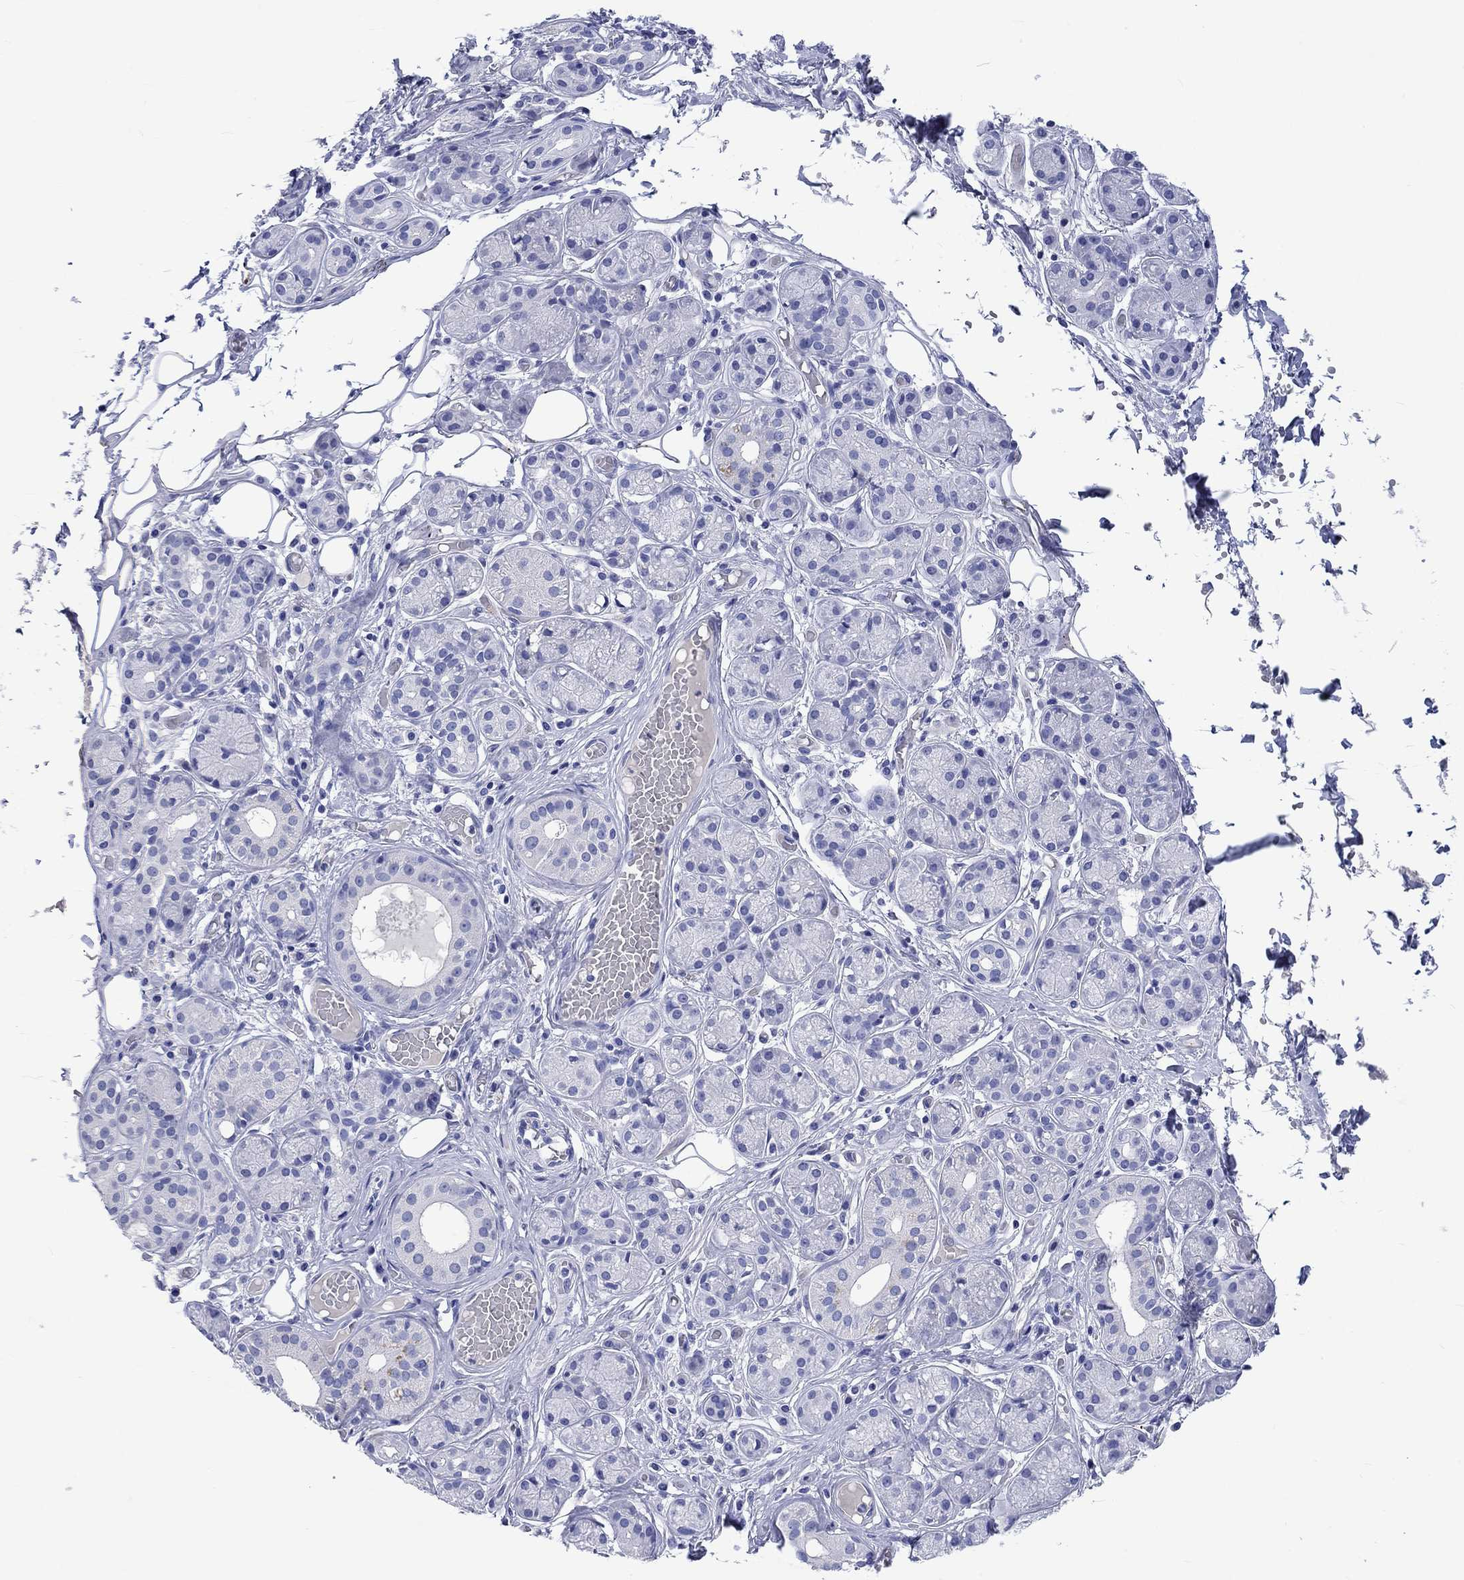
{"staining": {"intensity": "negative", "quantity": "none", "location": "none"}, "tissue": "salivary gland", "cell_type": "Glandular cells", "image_type": "normal", "snomed": [{"axis": "morphology", "description": "Normal tissue, NOS"}, {"axis": "topography", "description": "Salivary gland"}, {"axis": "topography", "description": "Peripheral nerve tissue"}], "caption": "The immunohistochemistry (IHC) photomicrograph has no significant positivity in glandular cells of salivary gland. Brightfield microscopy of immunohistochemistry stained with DAB (3,3'-diaminobenzidine) (brown) and hematoxylin (blue), captured at high magnification.", "gene": "CACNG3", "patient": {"sex": "male", "age": 71}}